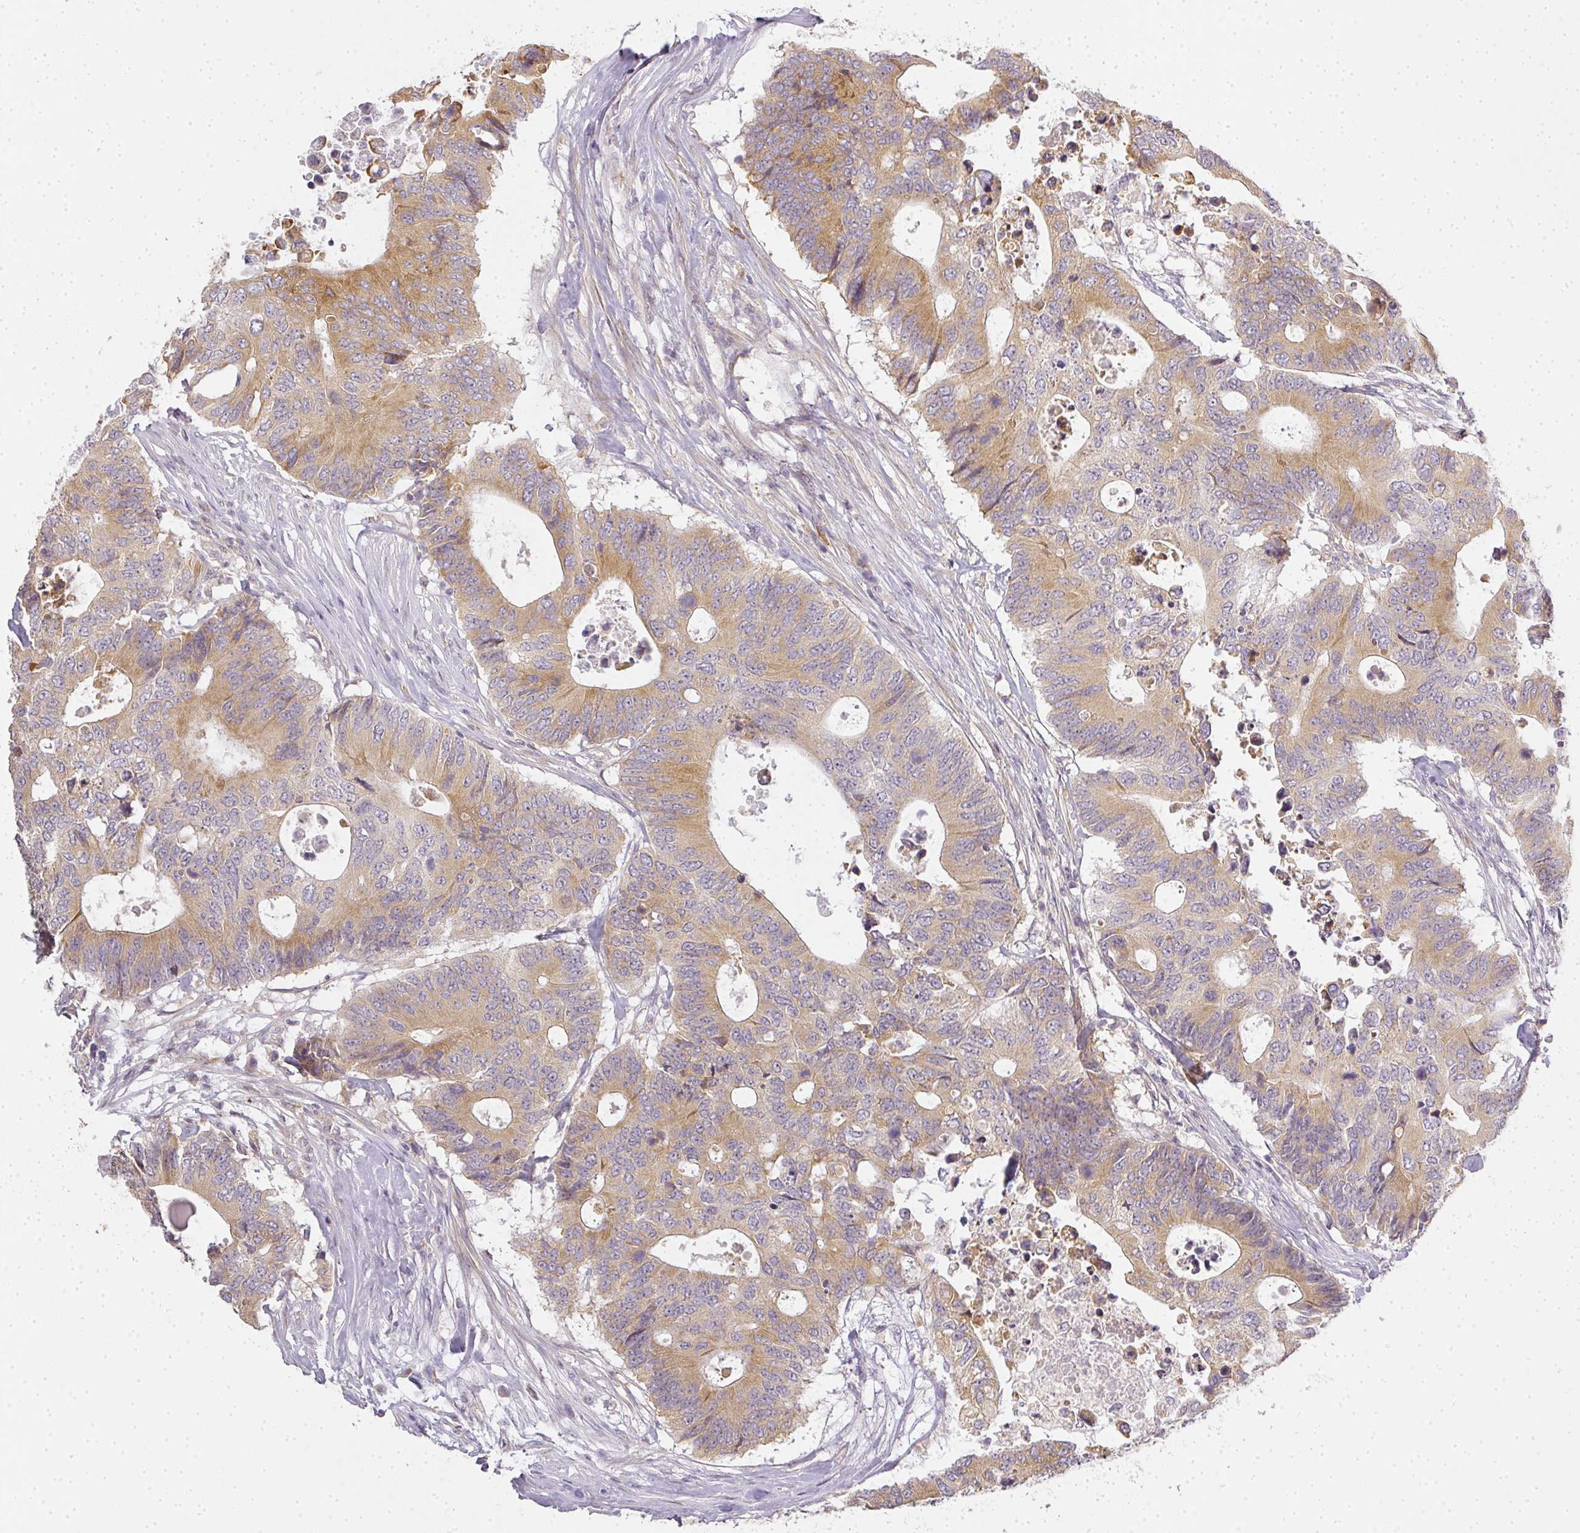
{"staining": {"intensity": "moderate", "quantity": ">75%", "location": "cytoplasmic/membranous"}, "tissue": "colorectal cancer", "cell_type": "Tumor cells", "image_type": "cancer", "snomed": [{"axis": "morphology", "description": "Adenocarcinoma, NOS"}, {"axis": "topography", "description": "Colon"}], "caption": "Adenocarcinoma (colorectal) tissue shows moderate cytoplasmic/membranous positivity in about >75% of tumor cells, visualized by immunohistochemistry.", "gene": "MED19", "patient": {"sex": "male", "age": 71}}